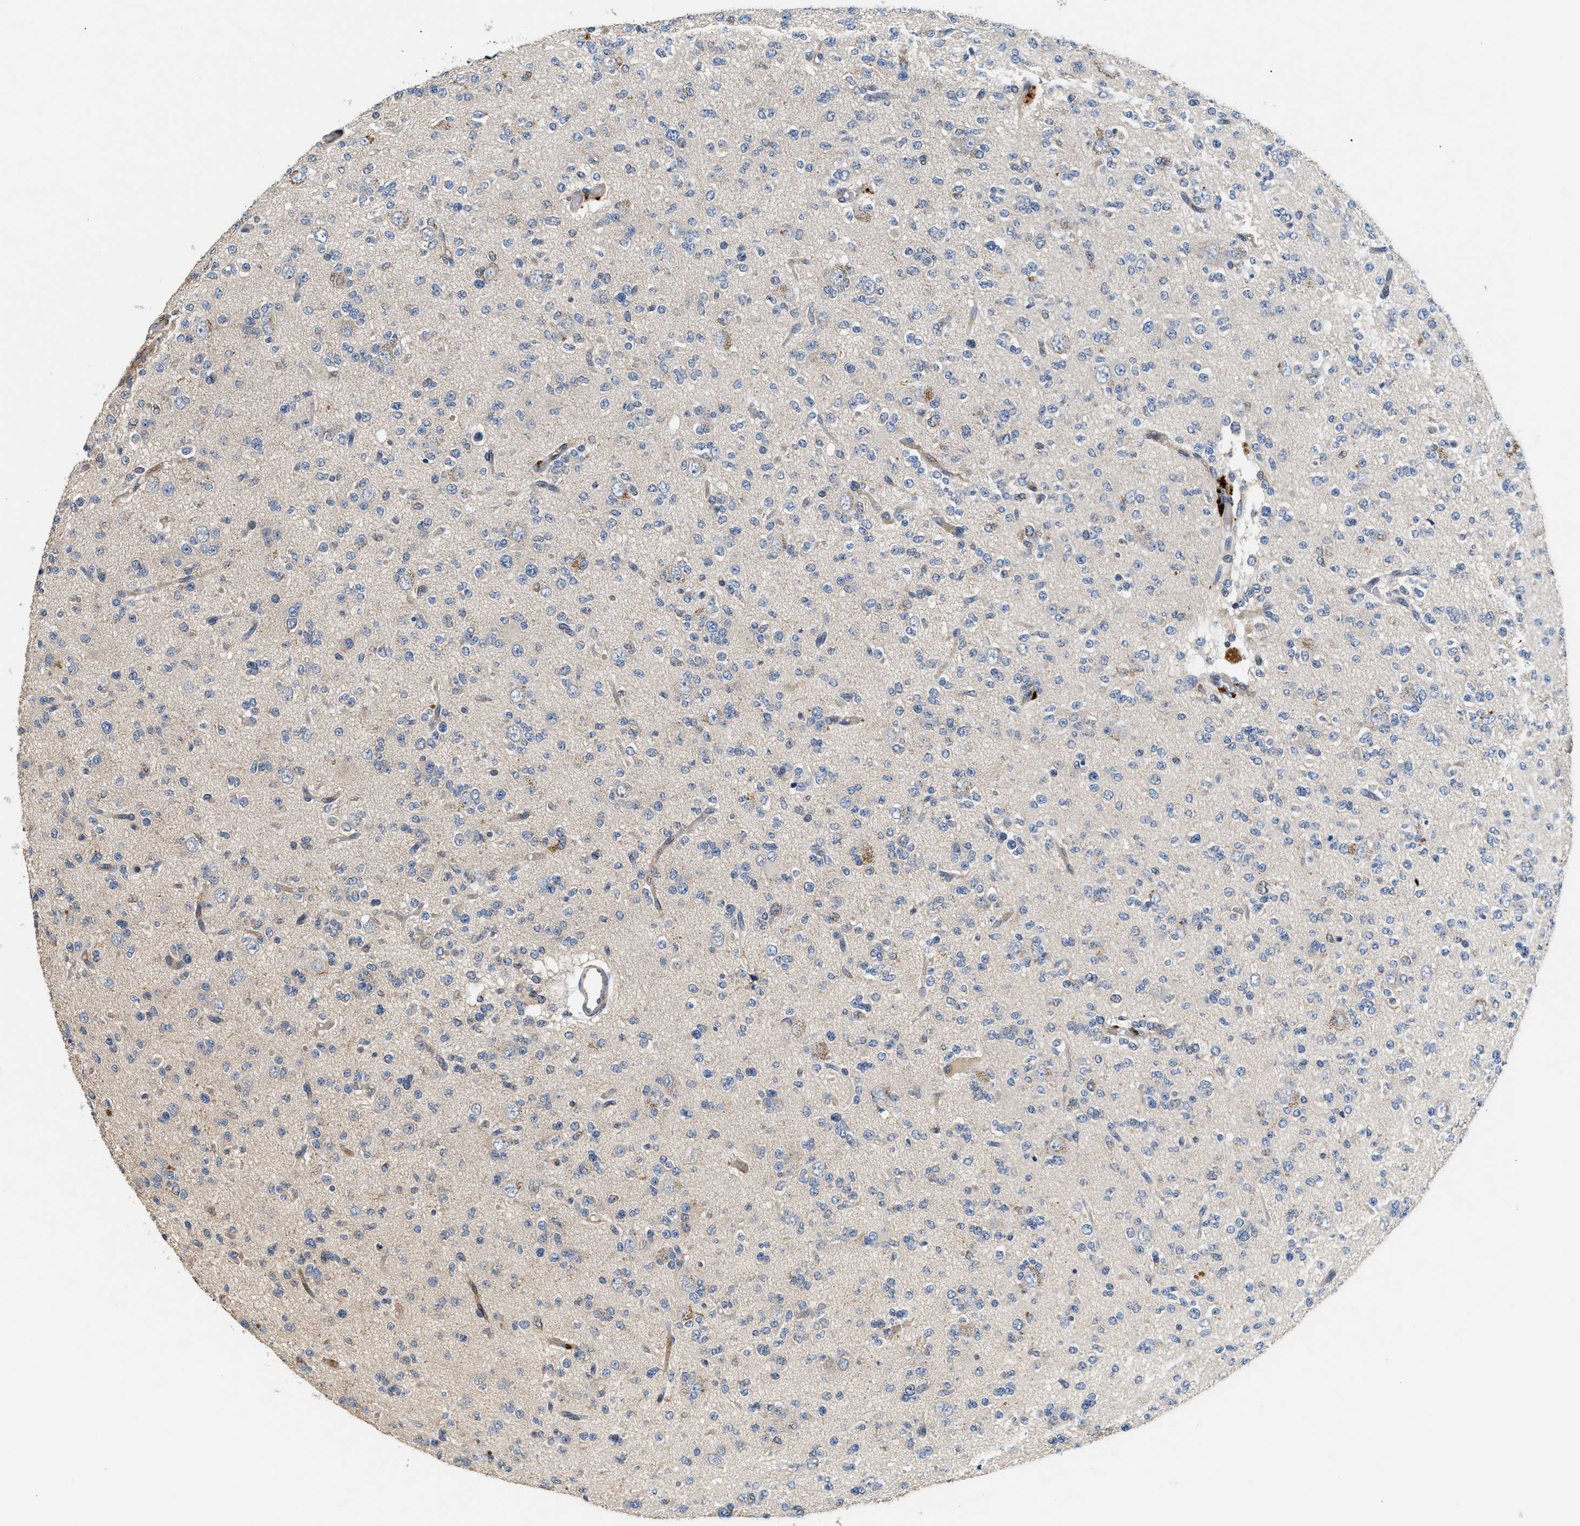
{"staining": {"intensity": "negative", "quantity": "none", "location": "none"}, "tissue": "glioma", "cell_type": "Tumor cells", "image_type": "cancer", "snomed": [{"axis": "morphology", "description": "Glioma, malignant, Low grade"}, {"axis": "topography", "description": "Brain"}], "caption": "Immunohistochemical staining of human malignant low-grade glioma demonstrates no significant staining in tumor cells.", "gene": "IL17RC", "patient": {"sex": "male", "age": 38}}